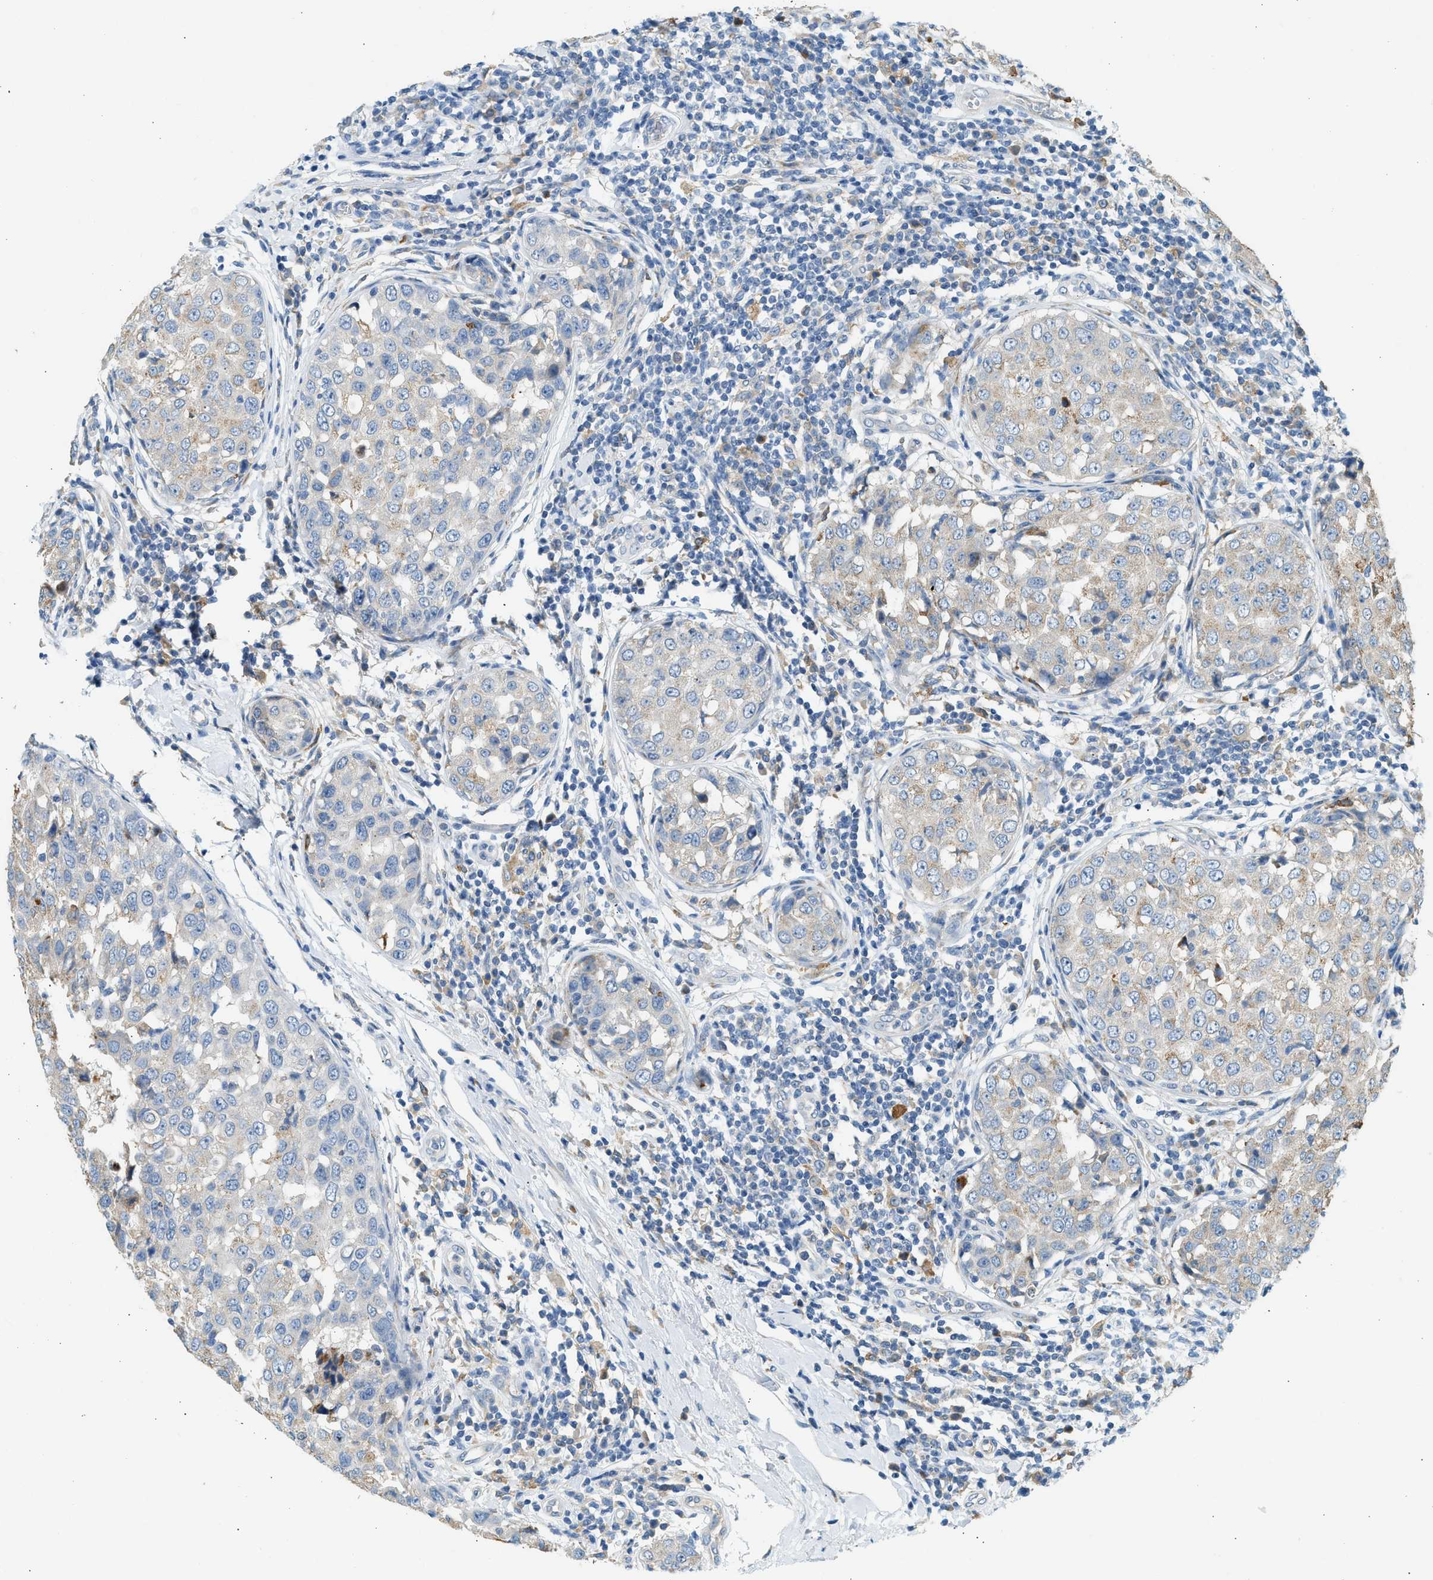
{"staining": {"intensity": "weak", "quantity": ">75%", "location": "cytoplasmic/membranous"}, "tissue": "breast cancer", "cell_type": "Tumor cells", "image_type": "cancer", "snomed": [{"axis": "morphology", "description": "Duct carcinoma"}, {"axis": "topography", "description": "Breast"}], "caption": "Weak cytoplasmic/membranous positivity for a protein is seen in about >75% of tumor cells of infiltrating ductal carcinoma (breast) using immunohistochemistry.", "gene": "CTSB", "patient": {"sex": "female", "age": 27}}